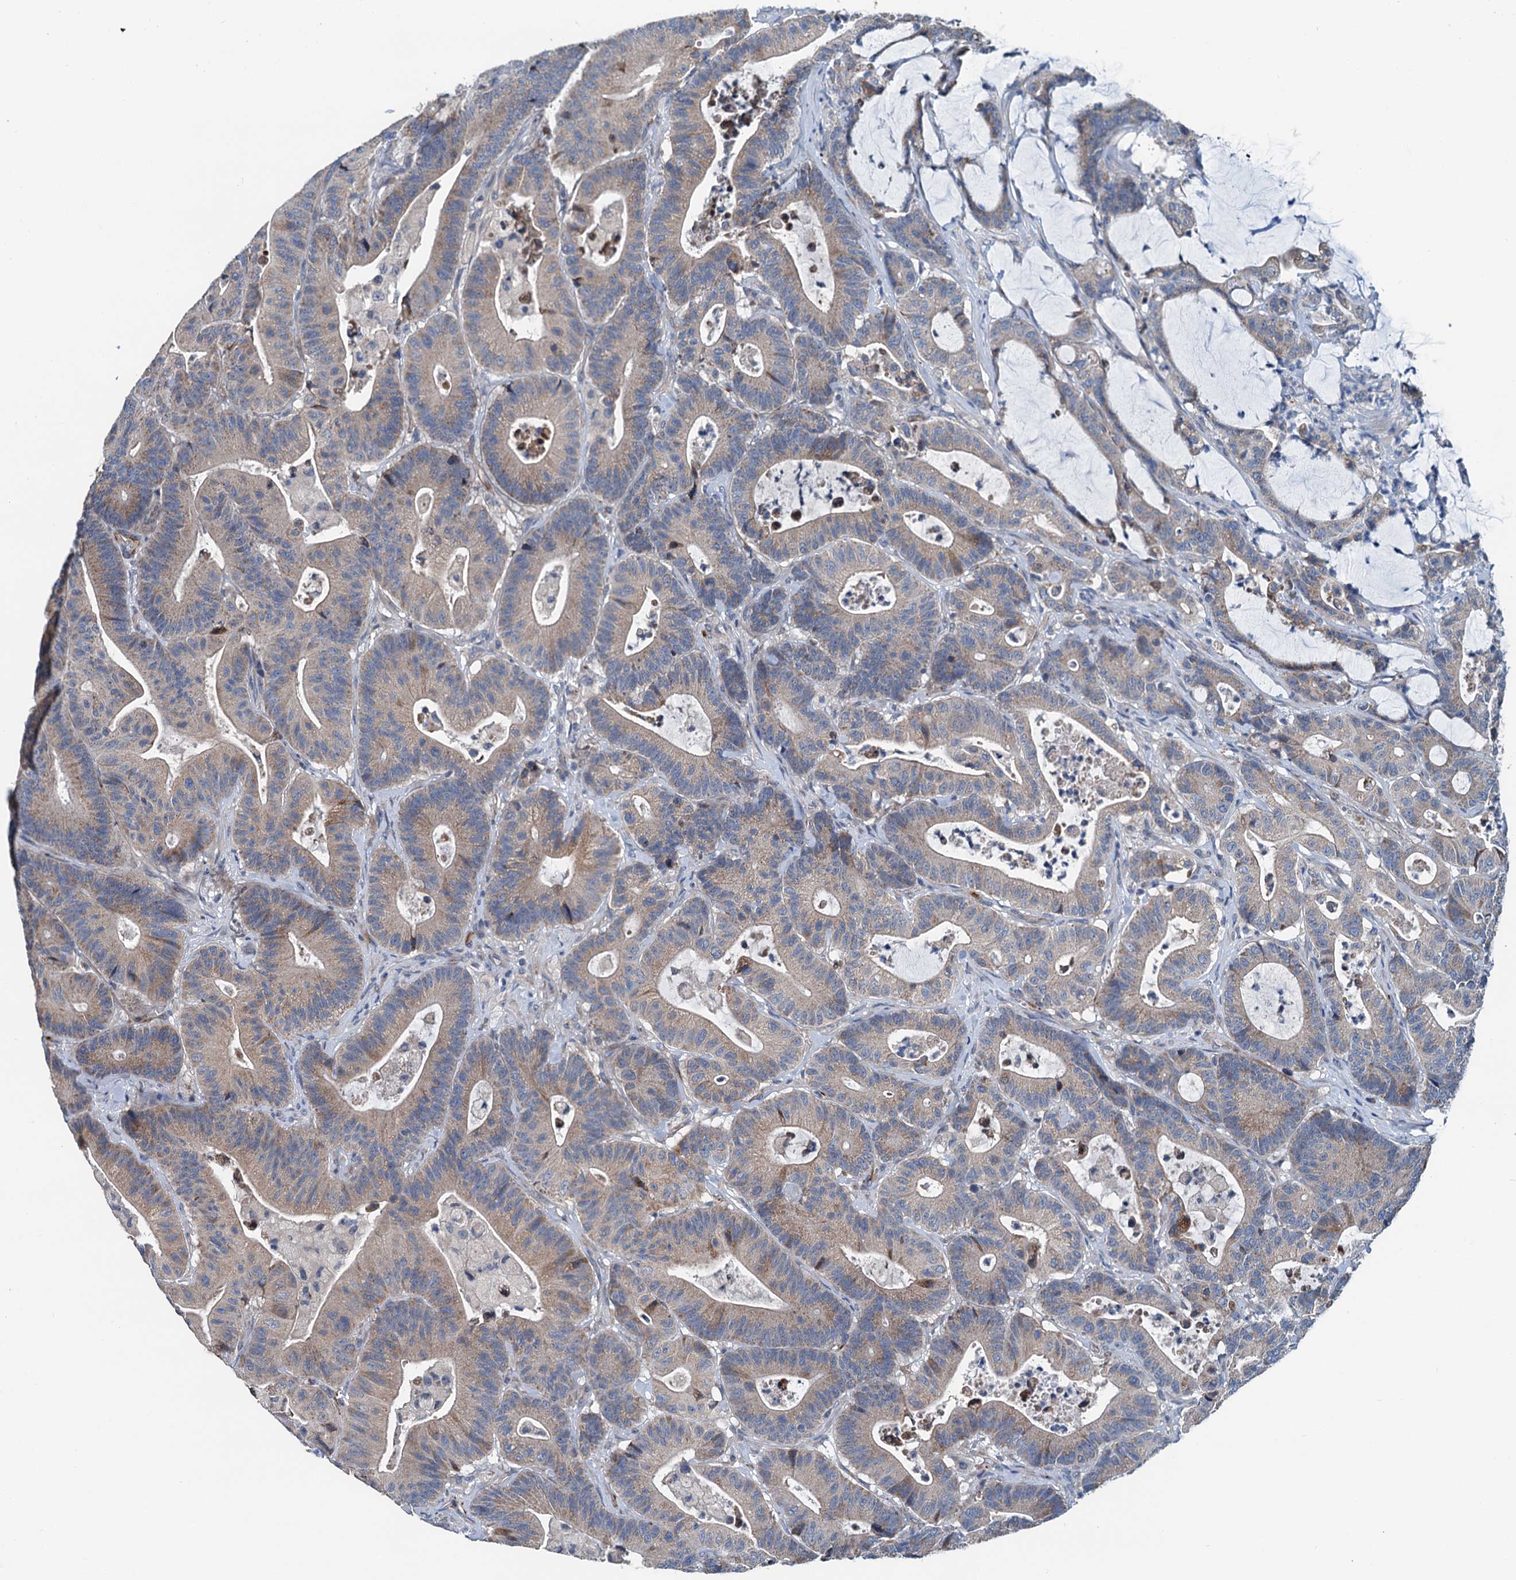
{"staining": {"intensity": "weak", "quantity": ">75%", "location": "cytoplasmic/membranous"}, "tissue": "colorectal cancer", "cell_type": "Tumor cells", "image_type": "cancer", "snomed": [{"axis": "morphology", "description": "Adenocarcinoma, NOS"}, {"axis": "topography", "description": "Colon"}], "caption": "Immunohistochemistry (DAB) staining of colorectal cancer (adenocarcinoma) displays weak cytoplasmic/membranous protein staining in about >75% of tumor cells.", "gene": "ELAC1", "patient": {"sex": "female", "age": 84}}